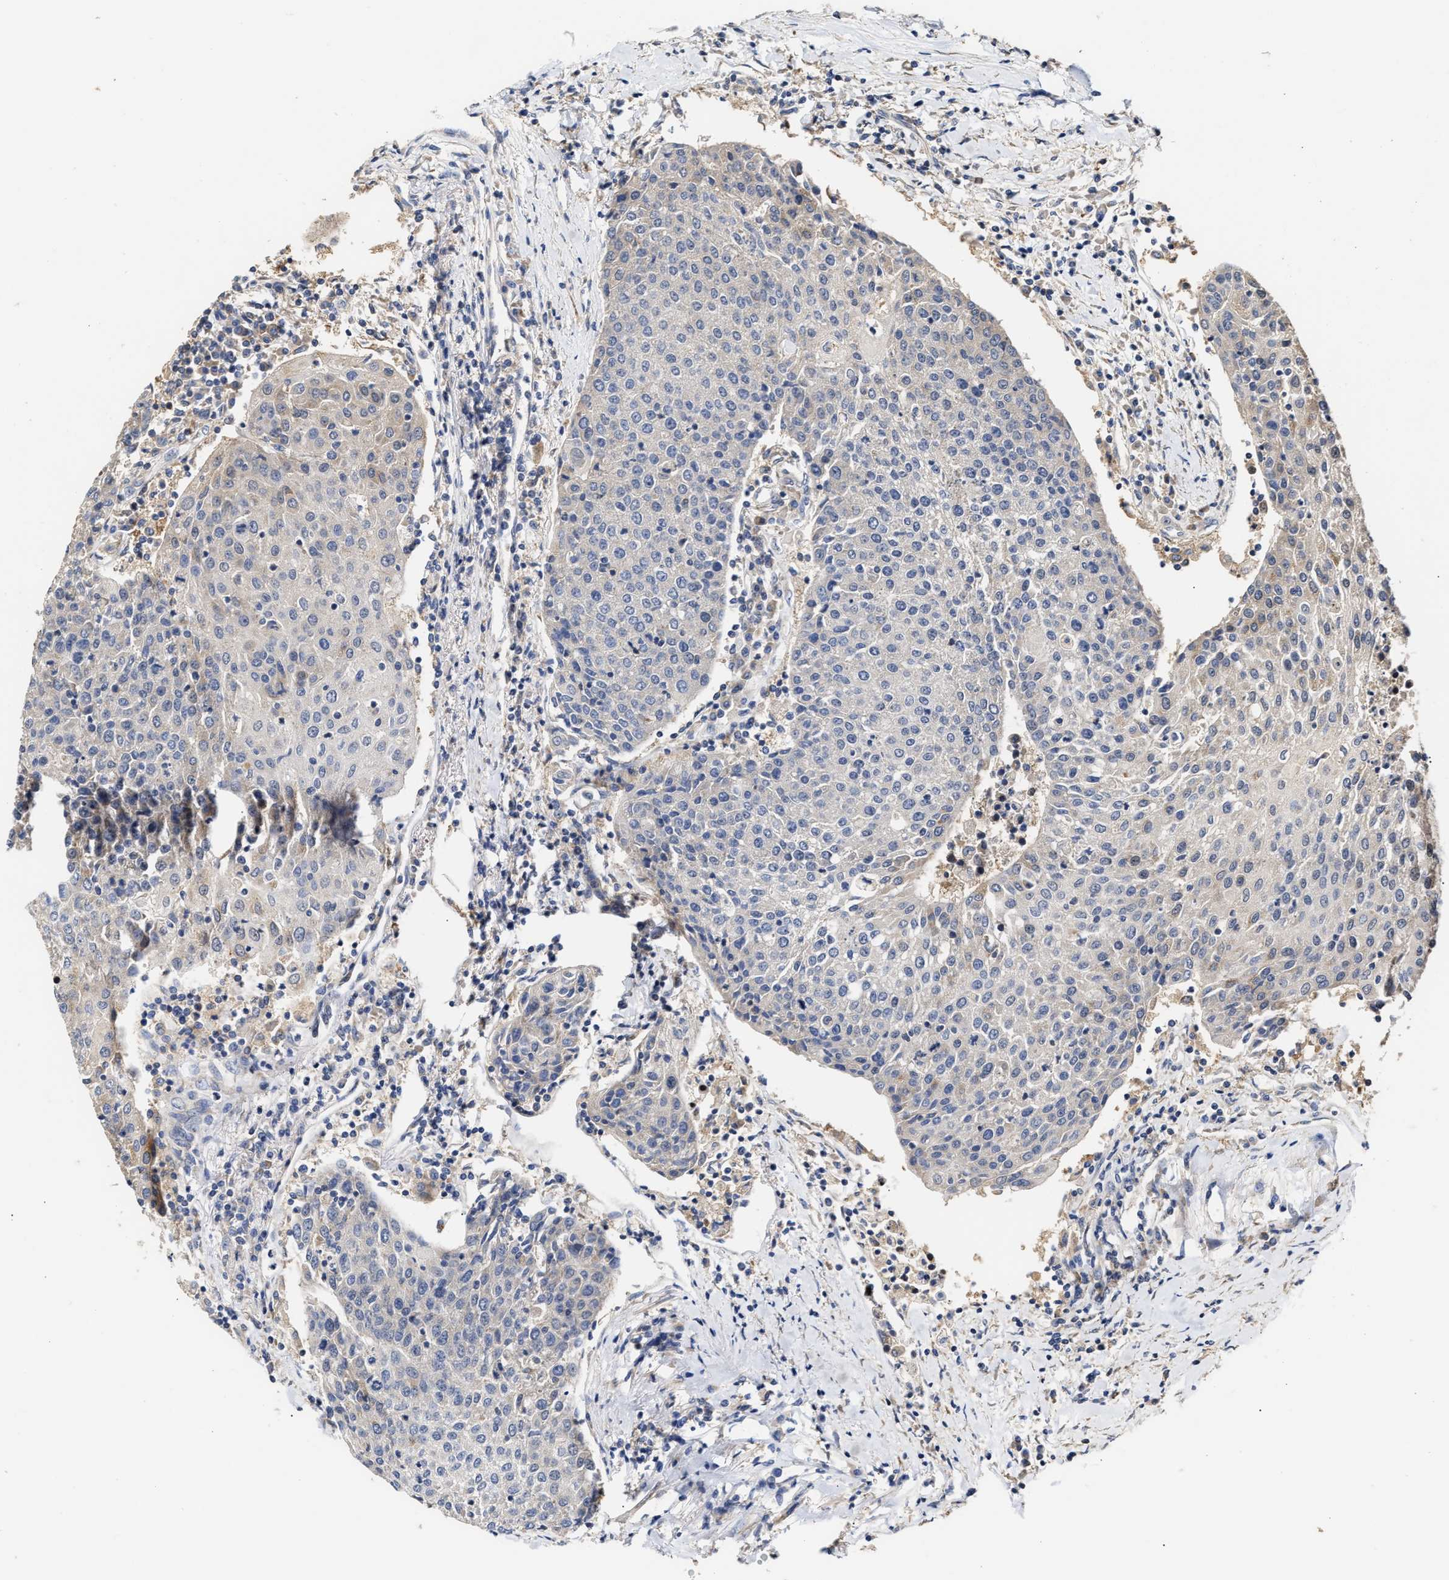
{"staining": {"intensity": "negative", "quantity": "none", "location": "none"}, "tissue": "urothelial cancer", "cell_type": "Tumor cells", "image_type": "cancer", "snomed": [{"axis": "morphology", "description": "Urothelial carcinoma, High grade"}, {"axis": "topography", "description": "Urinary bladder"}], "caption": "The immunohistochemistry image has no significant expression in tumor cells of urothelial carcinoma (high-grade) tissue.", "gene": "CLIP2", "patient": {"sex": "female", "age": 85}}